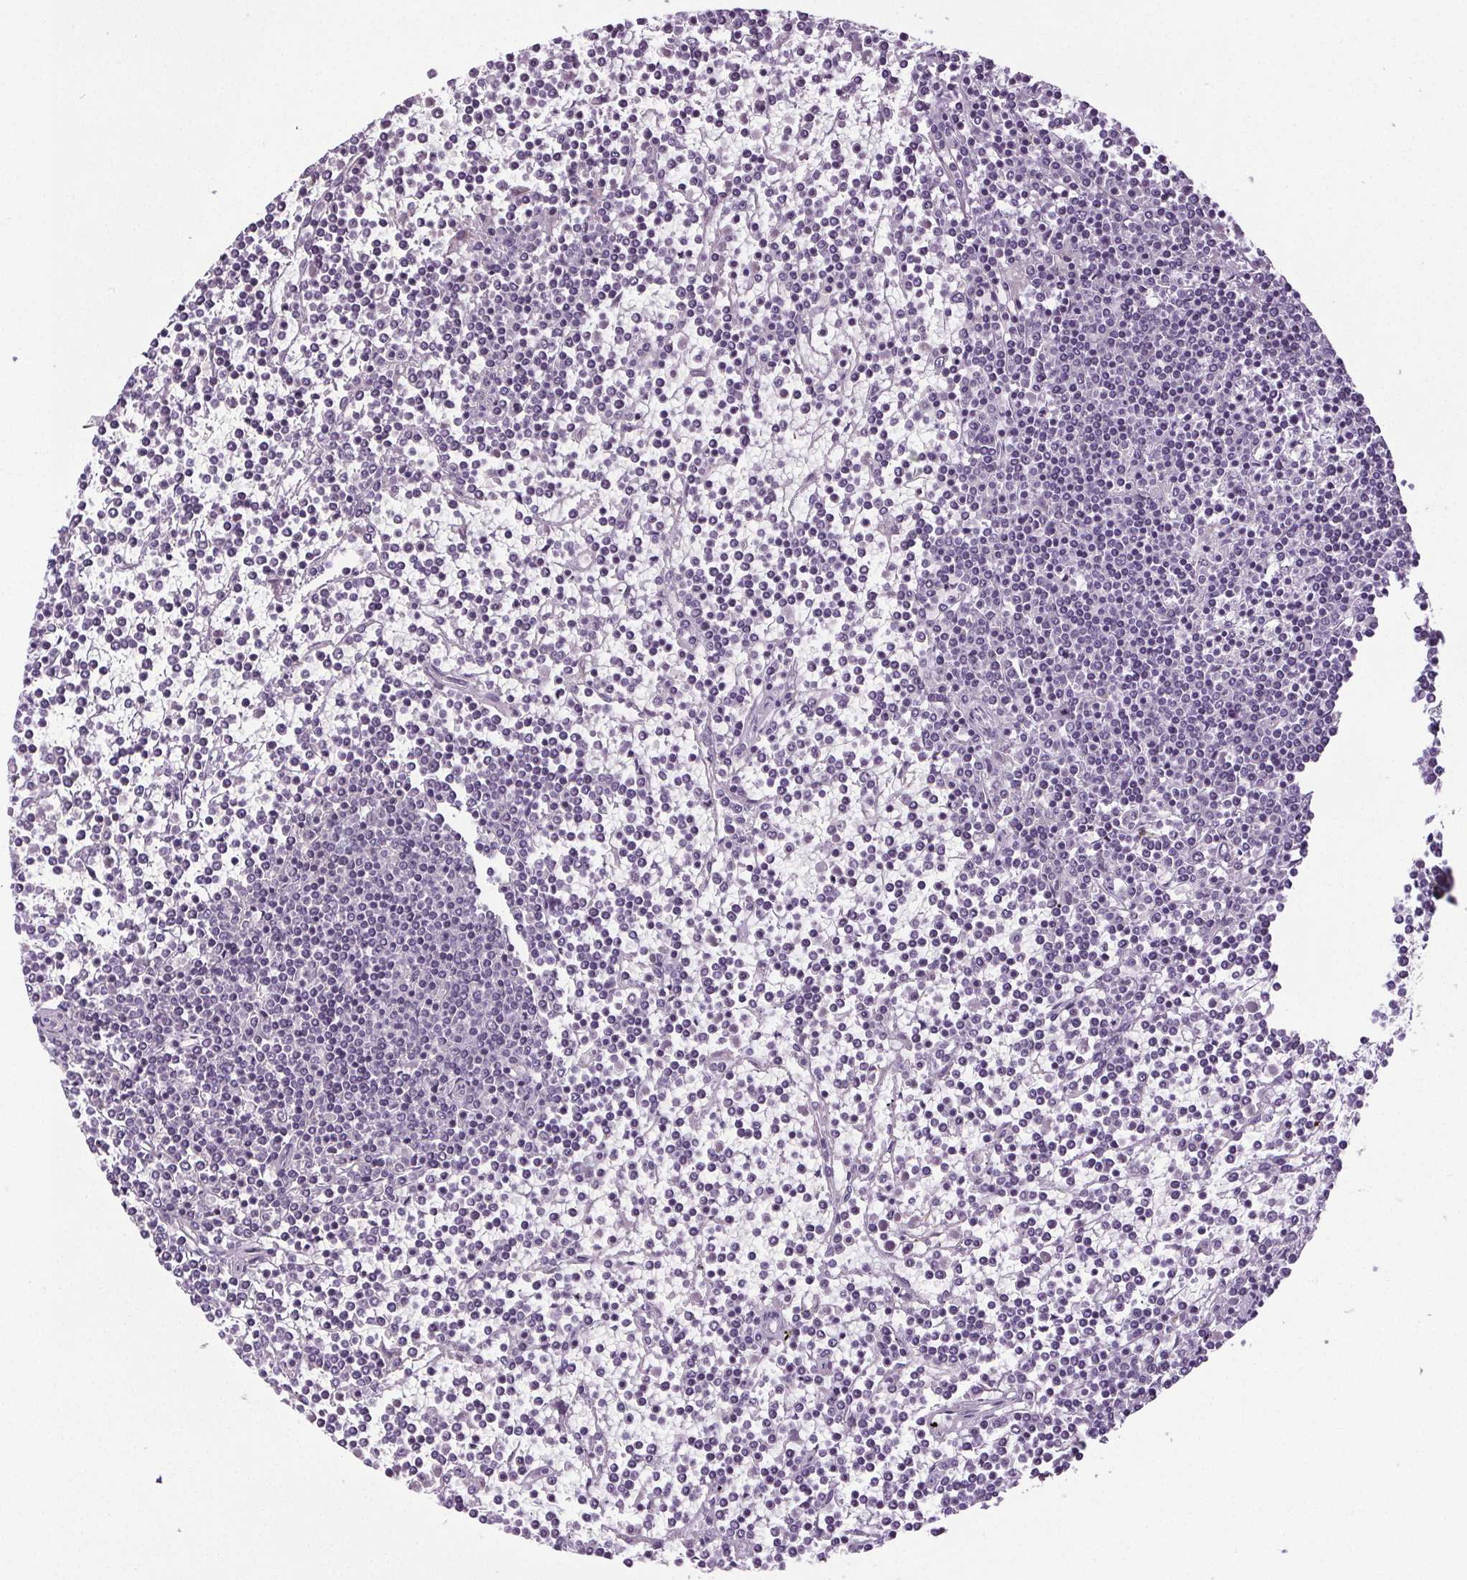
{"staining": {"intensity": "negative", "quantity": "none", "location": "none"}, "tissue": "lymphoma", "cell_type": "Tumor cells", "image_type": "cancer", "snomed": [{"axis": "morphology", "description": "Malignant lymphoma, non-Hodgkin's type, Low grade"}, {"axis": "topography", "description": "Spleen"}], "caption": "Tumor cells are negative for protein expression in human lymphoma.", "gene": "GPIHBP1", "patient": {"sex": "female", "age": 19}}